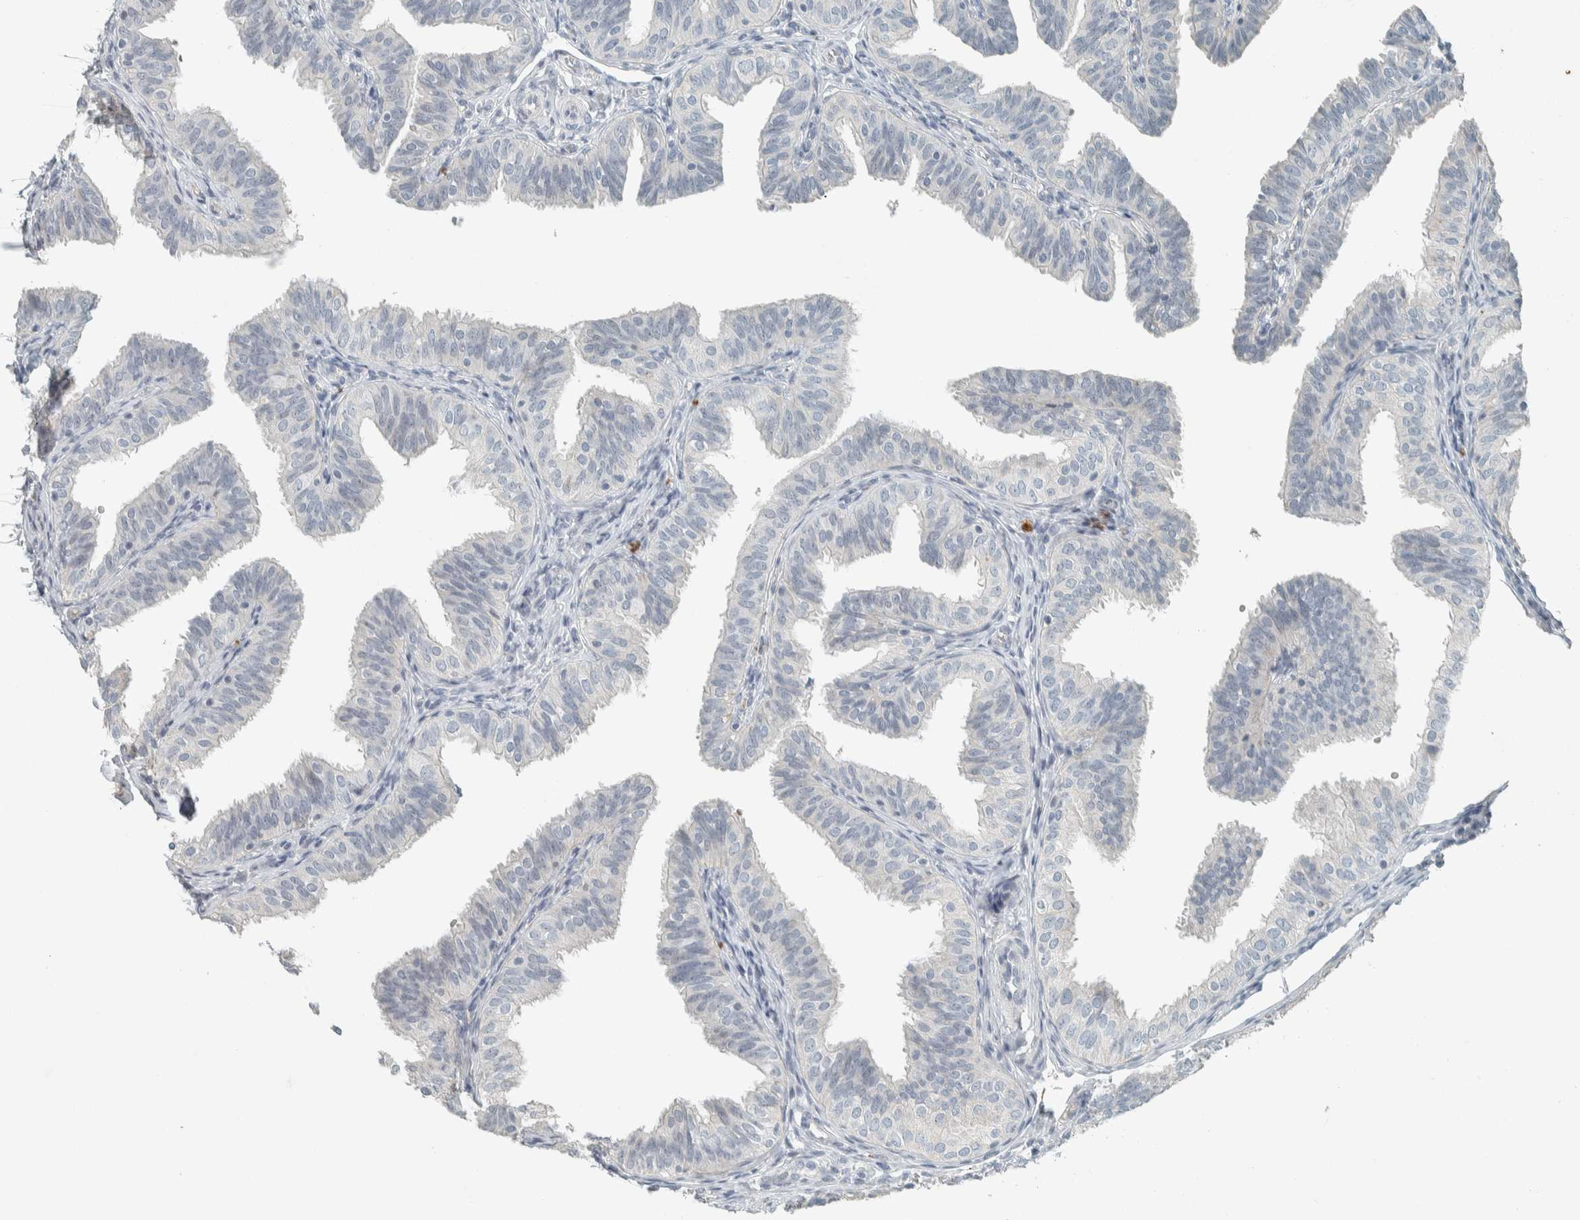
{"staining": {"intensity": "negative", "quantity": "none", "location": "none"}, "tissue": "fallopian tube", "cell_type": "Glandular cells", "image_type": "normal", "snomed": [{"axis": "morphology", "description": "Normal tissue, NOS"}, {"axis": "topography", "description": "Fallopian tube"}], "caption": "Human fallopian tube stained for a protein using immunohistochemistry (IHC) exhibits no positivity in glandular cells.", "gene": "CERCAM", "patient": {"sex": "female", "age": 35}}